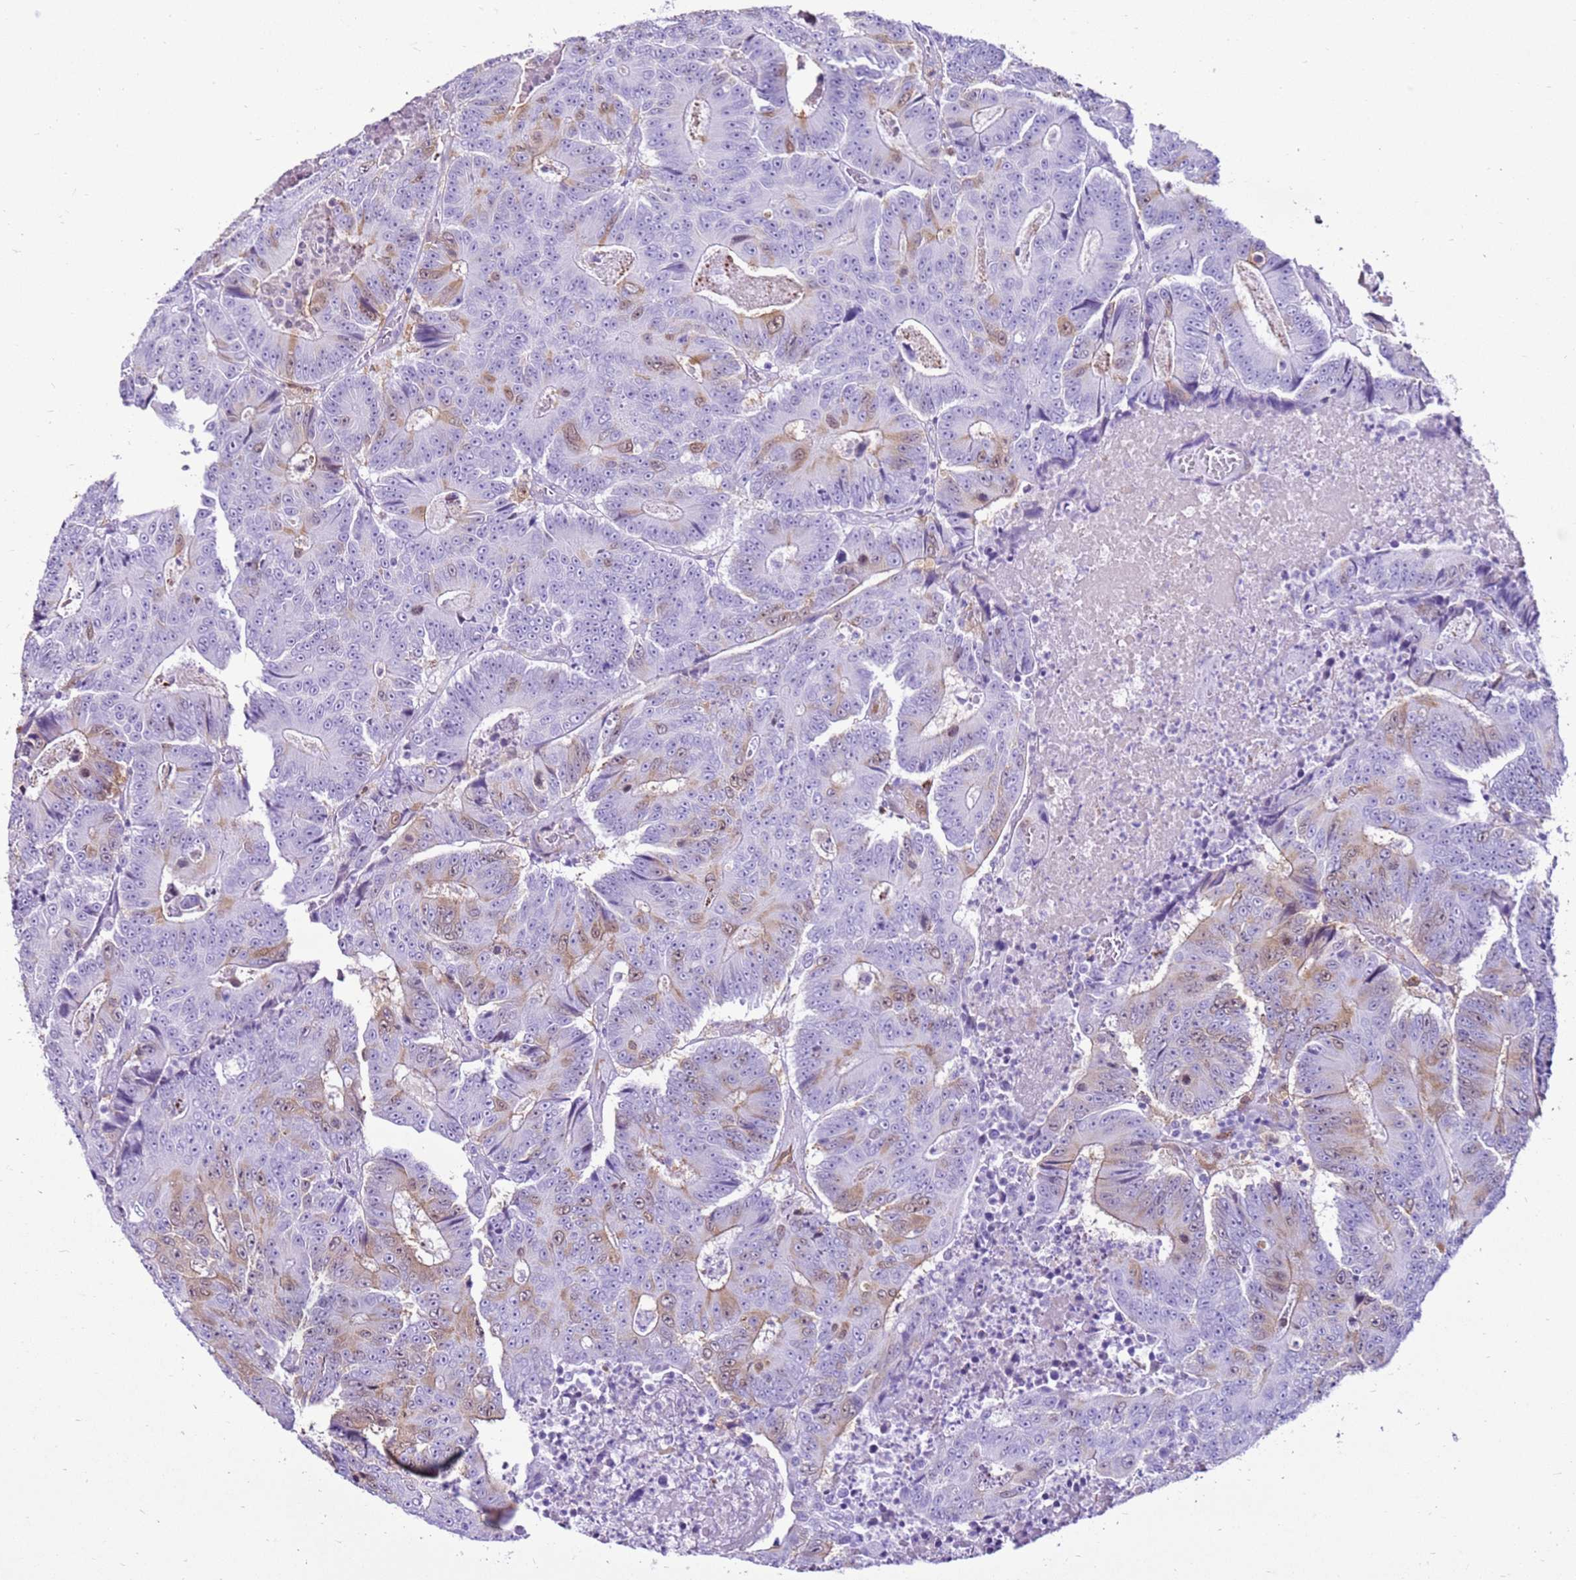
{"staining": {"intensity": "weak", "quantity": "<25%", "location": "cytoplasmic/membranous,nuclear"}, "tissue": "colorectal cancer", "cell_type": "Tumor cells", "image_type": "cancer", "snomed": [{"axis": "morphology", "description": "Adenocarcinoma, NOS"}, {"axis": "topography", "description": "Colon"}], "caption": "A micrograph of colorectal cancer (adenocarcinoma) stained for a protein reveals no brown staining in tumor cells. (DAB (3,3'-diaminobenzidine) immunohistochemistry (IHC) with hematoxylin counter stain).", "gene": "SPC25", "patient": {"sex": "male", "age": 83}}